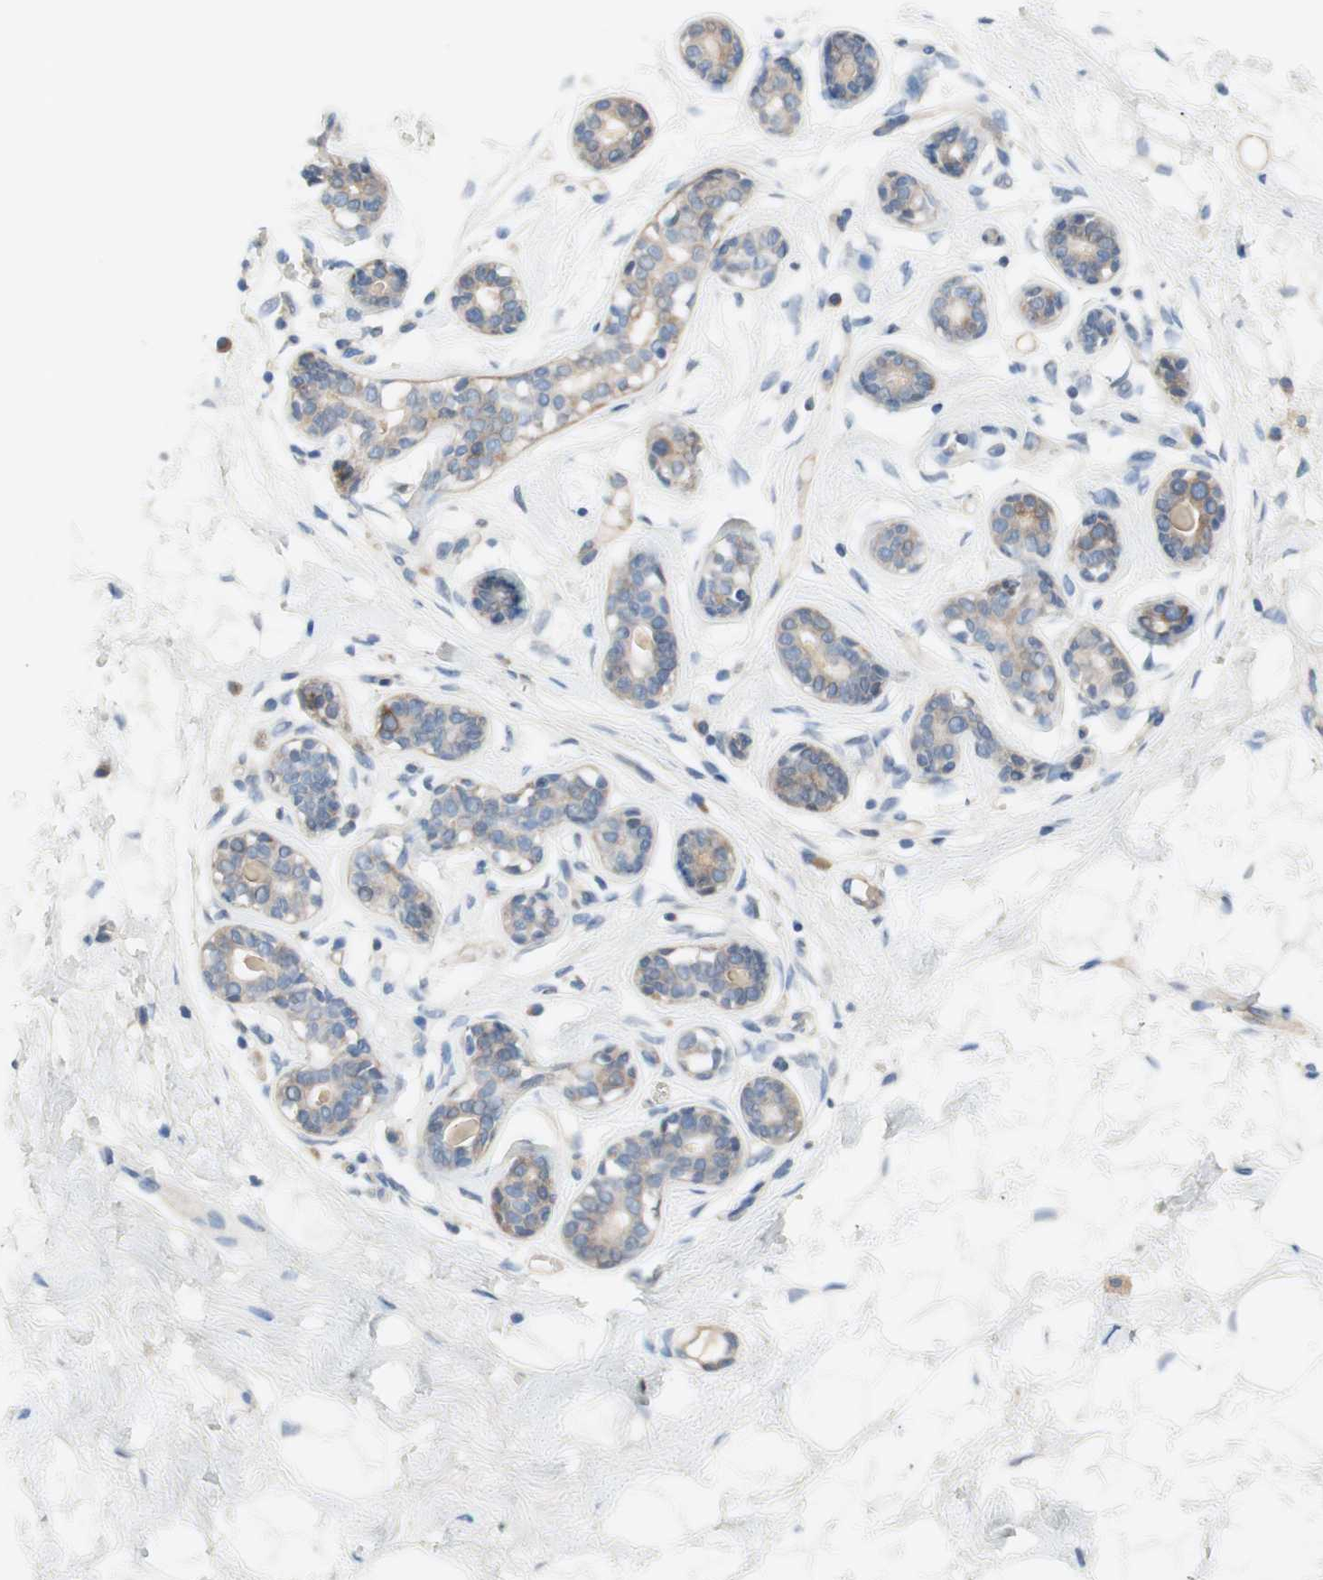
{"staining": {"intensity": "negative", "quantity": "none", "location": "none"}, "tissue": "breast", "cell_type": "Adipocytes", "image_type": "normal", "snomed": [{"axis": "morphology", "description": "Normal tissue, NOS"}, {"axis": "topography", "description": "Breast"}], "caption": "Photomicrograph shows no significant protein staining in adipocytes of unremarkable breast.", "gene": "FDFT1", "patient": {"sex": "female", "age": 23}}